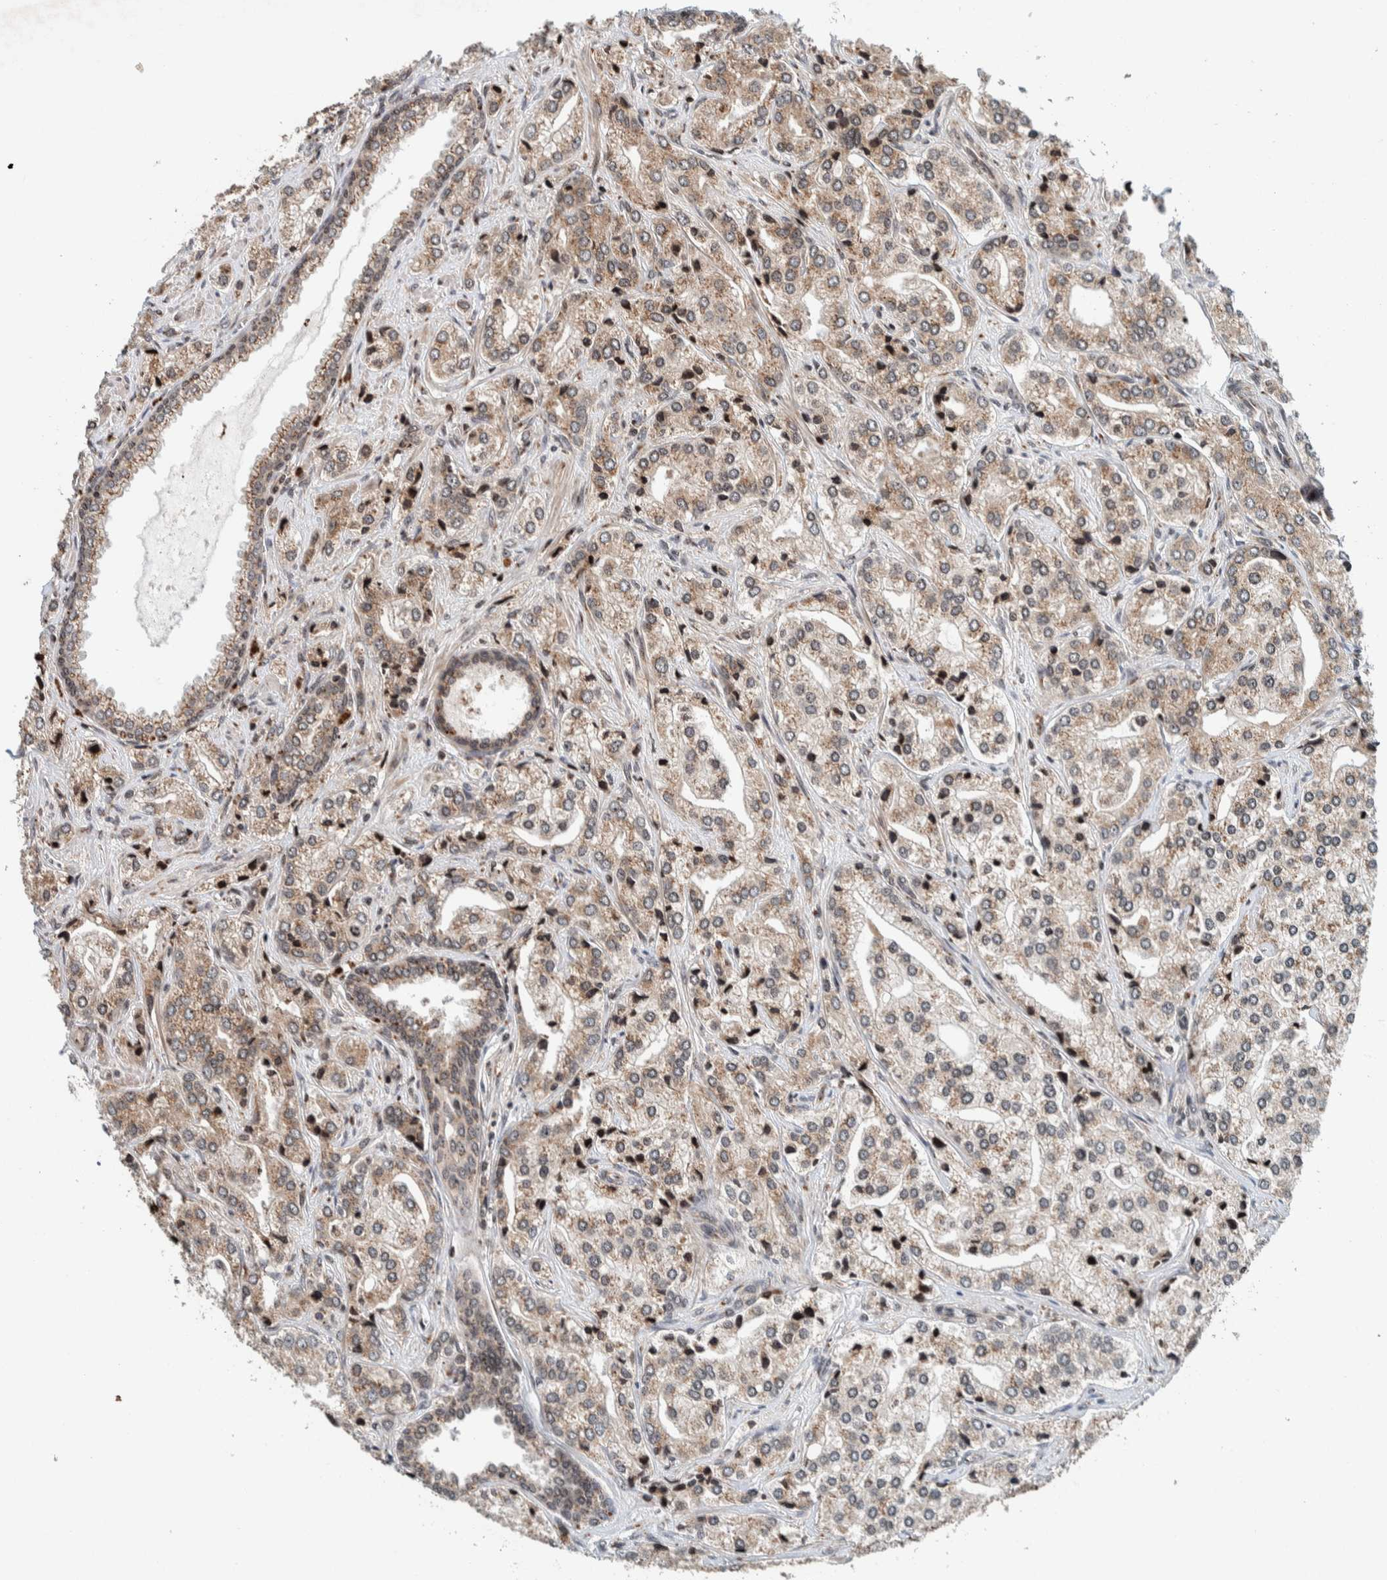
{"staining": {"intensity": "moderate", "quantity": ">75%", "location": "cytoplasmic/membranous,nuclear"}, "tissue": "prostate cancer", "cell_type": "Tumor cells", "image_type": "cancer", "snomed": [{"axis": "morphology", "description": "Adenocarcinoma, High grade"}, {"axis": "topography", "description": "Prostate"}], "caption": "Protein expression by immunohistochemistry shows moderate cytoplasmic/membranous and nuclear expression in approximately >75% of tumor cells in prostate cancer. Ihc stains the protein in brown and the nuclei are stained blue.", "gene": "CCDC182", "patient": {"sex": "male", "age": 66}}